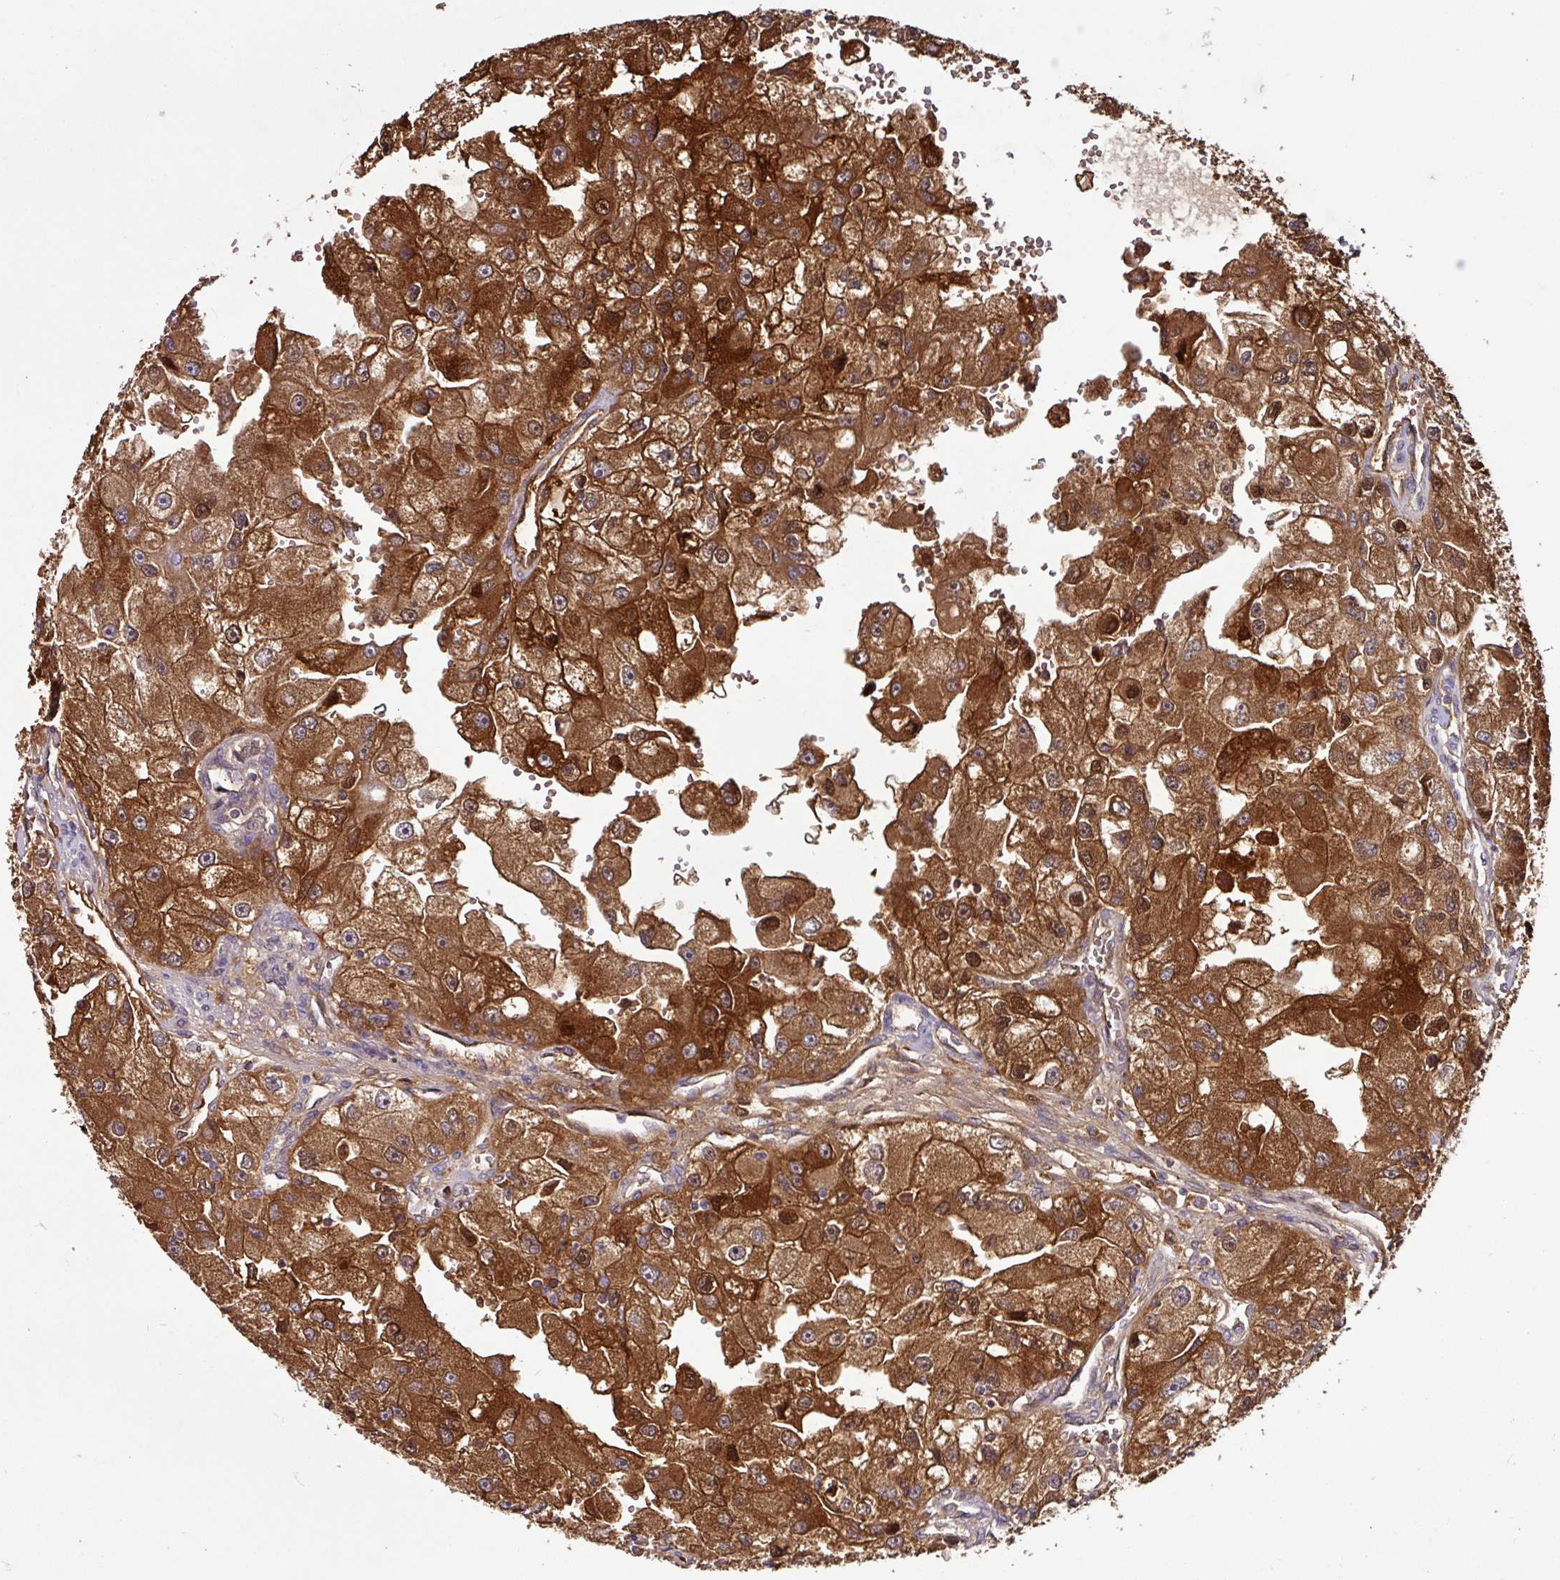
{"staining": {"intensity": "strong", "quantity": ">75%", "location": "cytoplasmic/membranous"}, "tissue": "renal cancer", "cell_type": "Tumor cells", "image_type": "cancer", "snomed": [{"axis": "morphology", "description": "Adenocarcinoma, NOS"}, {"axis": "topography", "description": "Kidney"}], "caption": "The image shows immunohistochemical staining of renal adenocarcinoma. There is strong cytoplasmic/membranous staining is seen in approximately >75% of tumor cells.", "gene": "GNPDA1", "patient": {"sex": "male", "age": 63}}